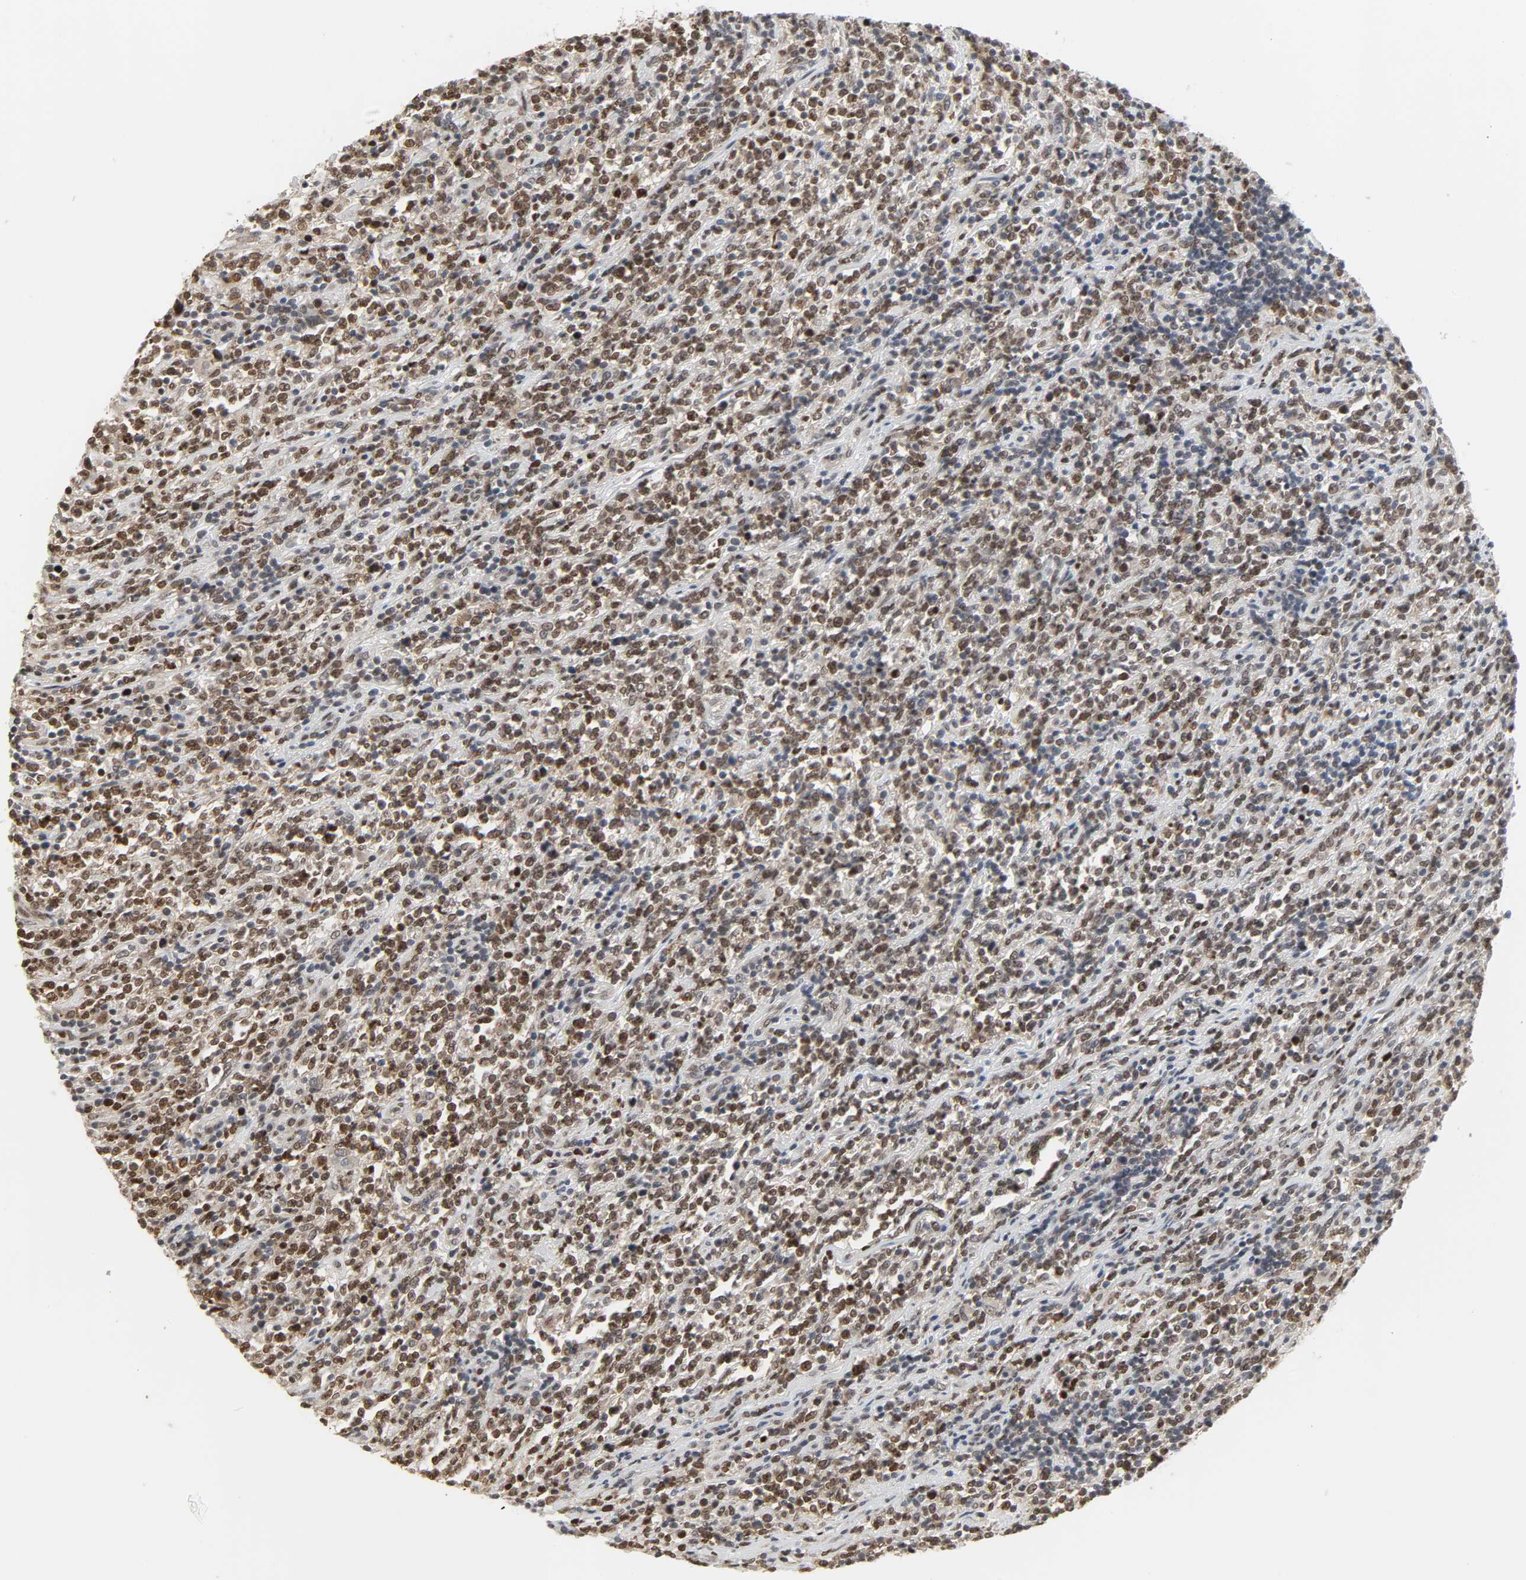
{"staining": {"intensity": "weak", "quantity": ">75%", "location": "nuclear"}, "tissue": "lymphoma", "cell_type": "Tumor cells", "image_type": "cancer", "snomed": [{"axis": "morphology", "description": "Malignant lymphoma, non-Hodgkin's type, High grade"}, {"axis": "topography", "description": "Soft tissue"}], "caption": "A brown stain highlights weak nuclear staining of a protein in lymphoma tumor cells.", "gene": "DAZAP1", "patient": {"sex": "male", "age": 18}}